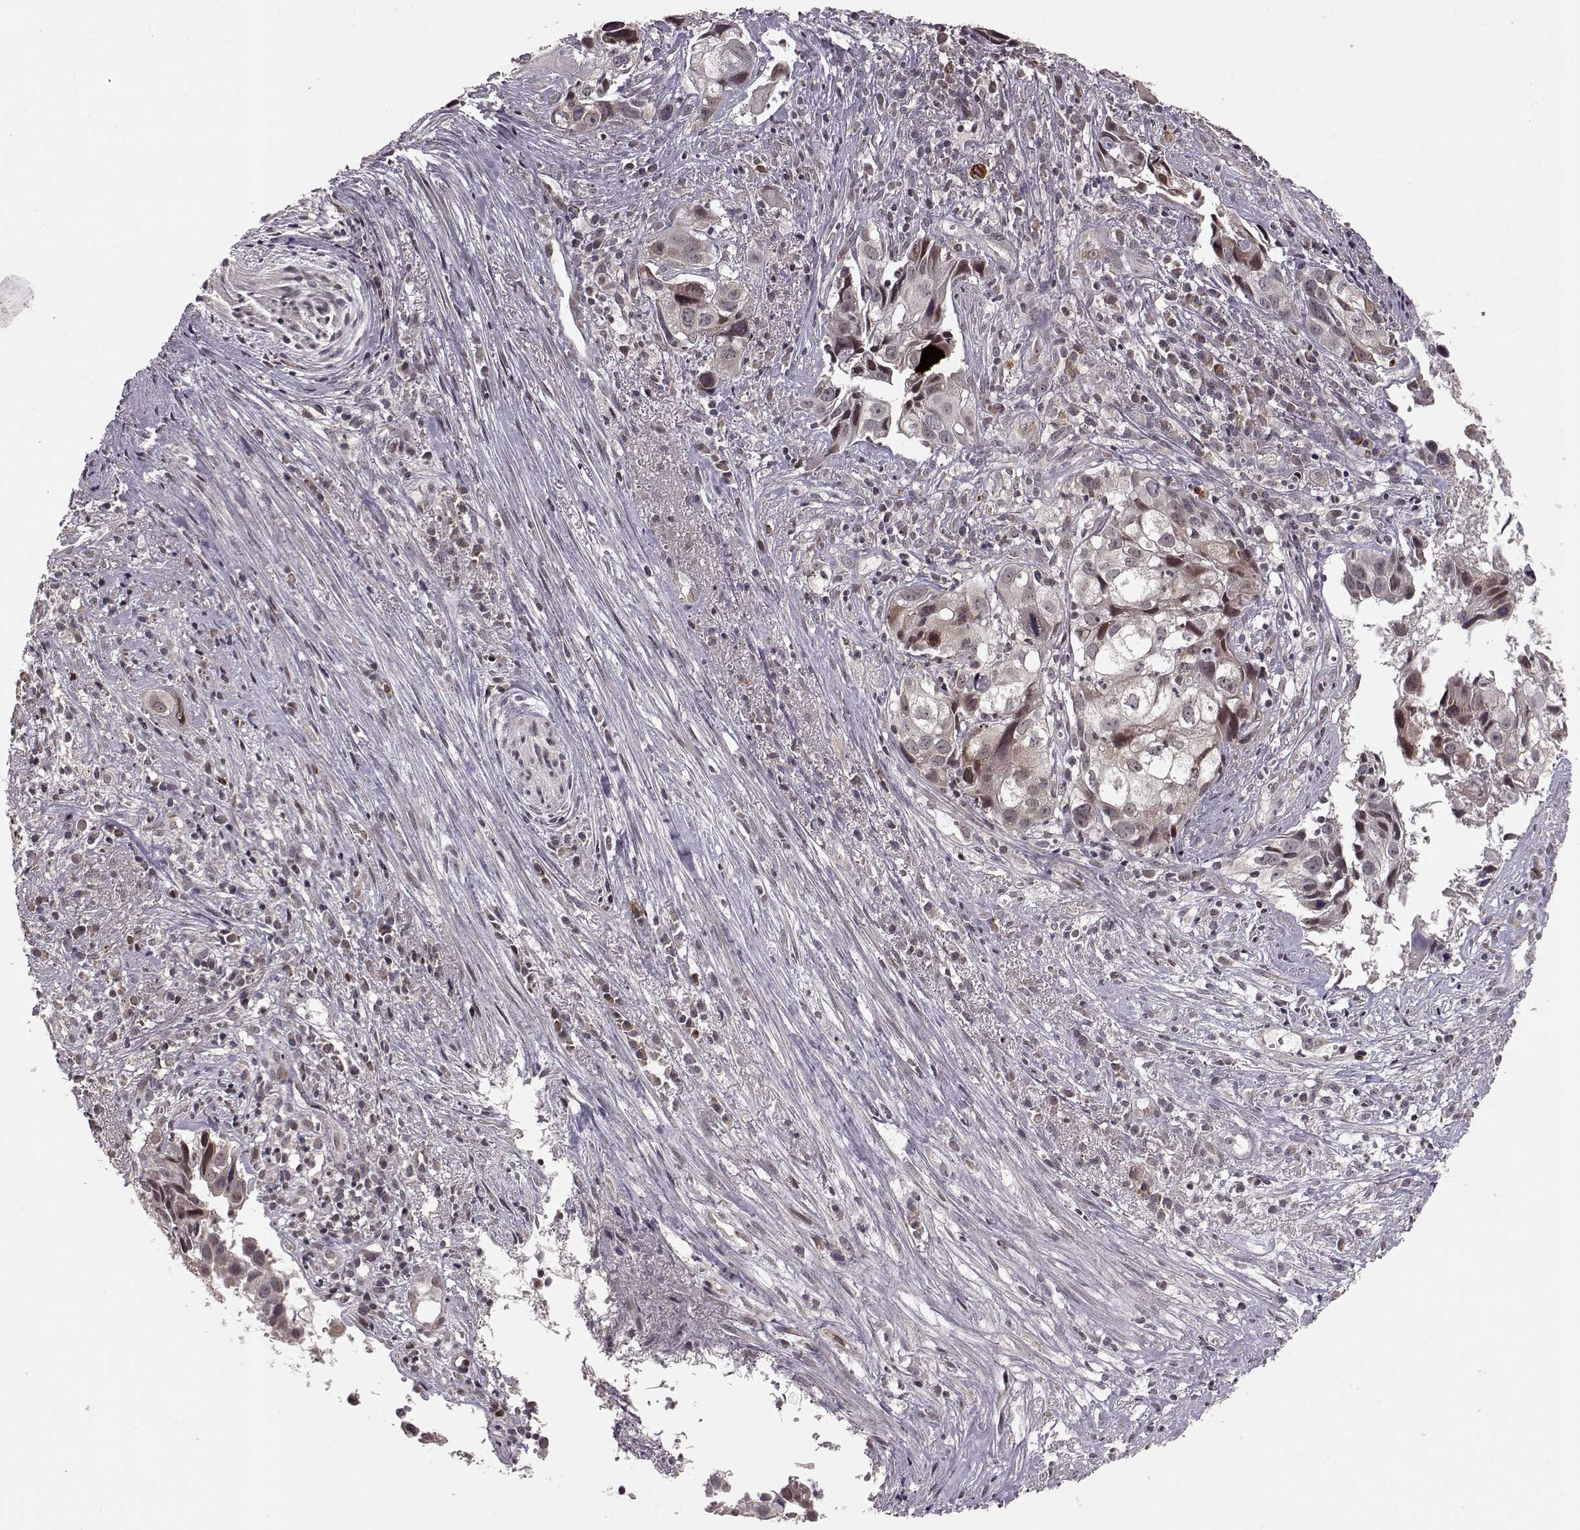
{"staining": {"intensity": "weak", "quantity": ">75%", "location": "cytoplasmic/membranous"}, "tissue": "cervical cancer", "cell_type": "Tumor cells", "image_type": "cancer", "snomed": [{"axis": "morphology", "description": "Squamous cell carcinoma, NOS"}, {"axis": "topography", "description": "Cervix"}], "caption": "Human cervical squamous cell carcinoma stained for a protein (brown) reveals weak cytoplasmic/membranous positive expression in about >75% of tumor cells.", "gene": "ELOVL5", "patient": {"sex": "female", "age": 53}}